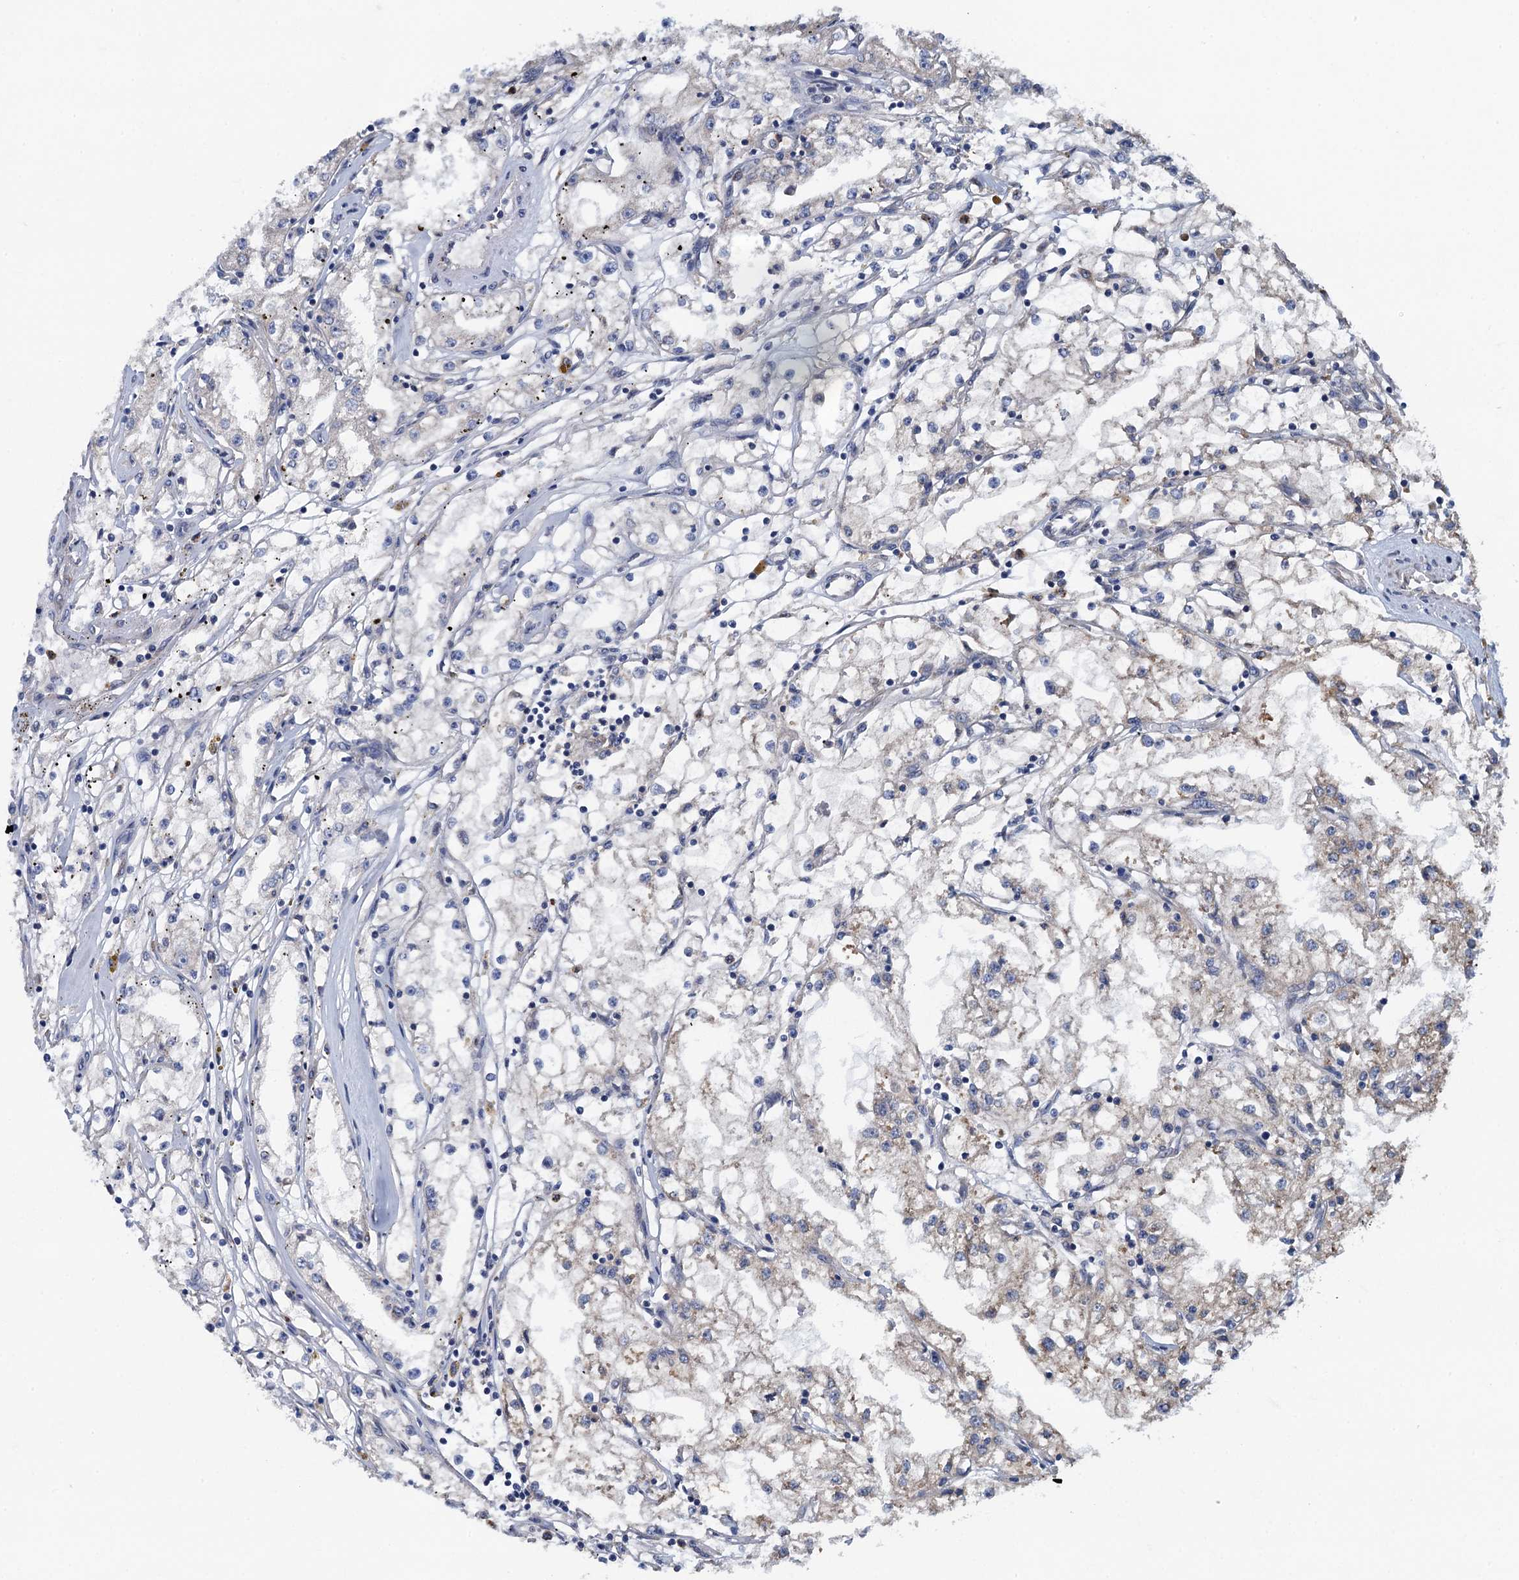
{"staining": {"intensity": "negative", "quantity": "none", "location": "none"}, "tissue": "renal cancer", "cell_type": "Tumor cells", "image_type": "cancer", "snomed": [{"axis": "morphology", "description": "Adenocarcinoma, NOS"}, {"axis": "topography", "description": "Kidney"}], "caption": "IHC histopathology image of renal cancer (adenocarcinoma) stained for a protein (brown), which shows no expression in tumor cells.", "gene": "ADCY9", "patient": {"sex": "male", "age": 56}}